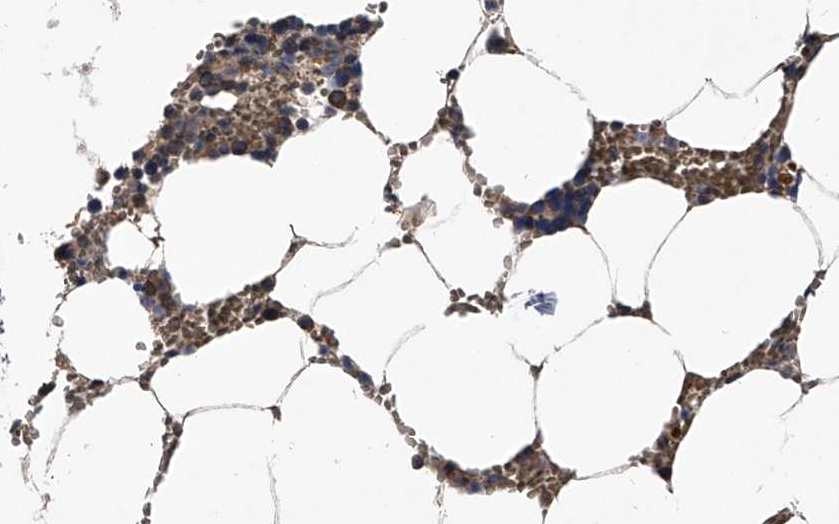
{"staining": {"intensity": "negative", "quantity": "none", "location": "none"}, "tissue": "bone marrow", "cell_type": "Hematopoietic cells", "image_type": "normal", "snomed": [{"axis": "morphology", "description": "Normal tissue, NOS"}, {"axis": "topography", "description": "Bone marrow"}], "caption": "This is an immunohistochemistry (IHC) photomicrograph of normal bone marrow. There is no staining in hematopoietic cells.", "gene": "ZNF30", "patient": {"sex": "male", "age": 70}}